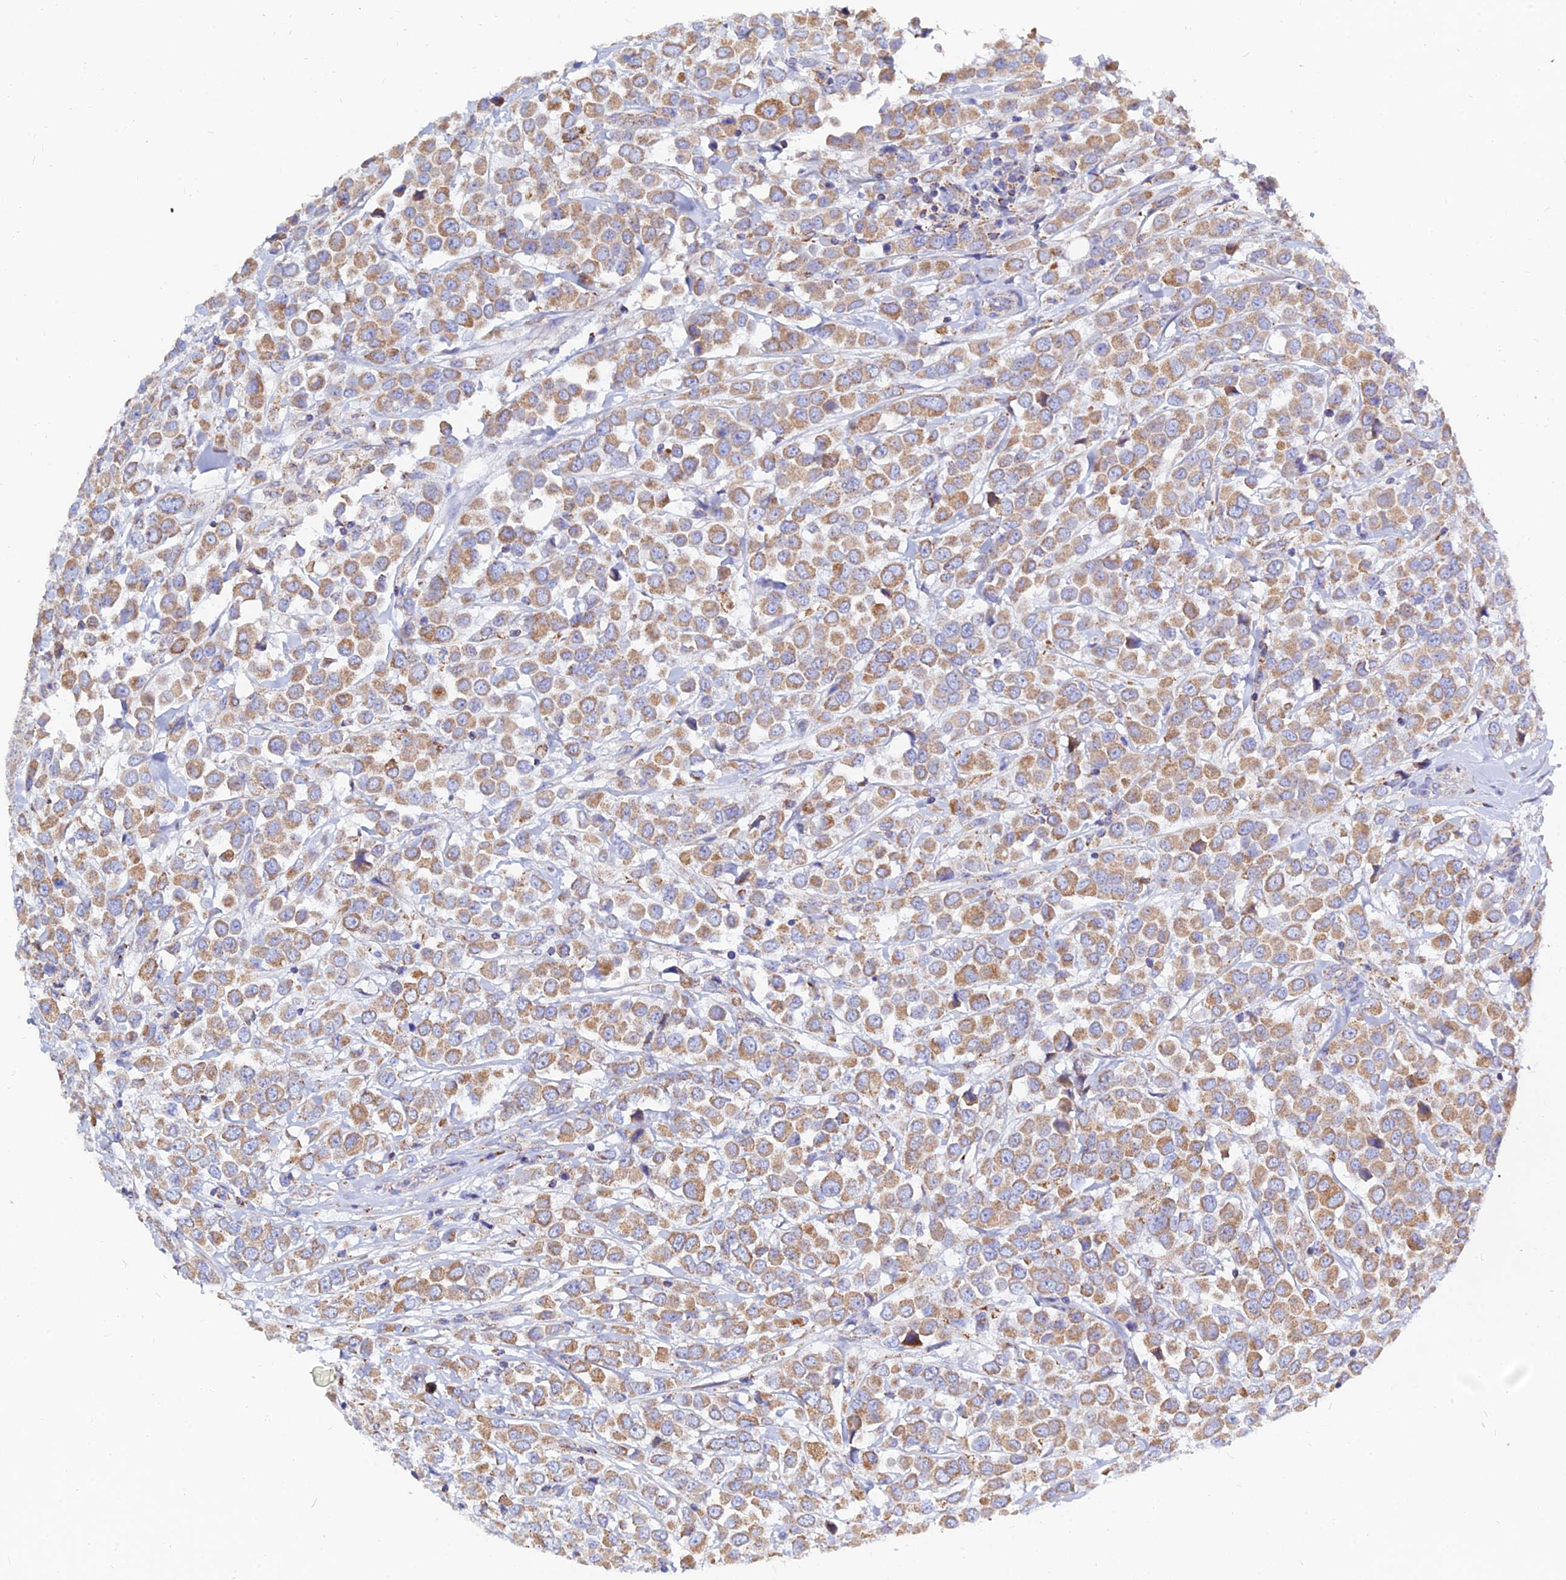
{"staining": {"intensity": "moderate", "quantity": ">75%", "location": "cytoplasmic/membranous"}, "tissue": "breast cancer", "cell_type": "Tumor cells", "image_type": "cancer", "snomed": [{"axis": "morphology", "description": "Duct carcinoma"}, {"axis": "topography", "description": "Breast"}], "caption": "About >75% of tumor cells in breast cancer (intraductal carcinoma) exhibit moderate cytoplasmic/membranous protein expression as visualized by brown immunohistochemical staining.", "gene": "MGST1", "patient": {"sex": "female", "age": 61}}